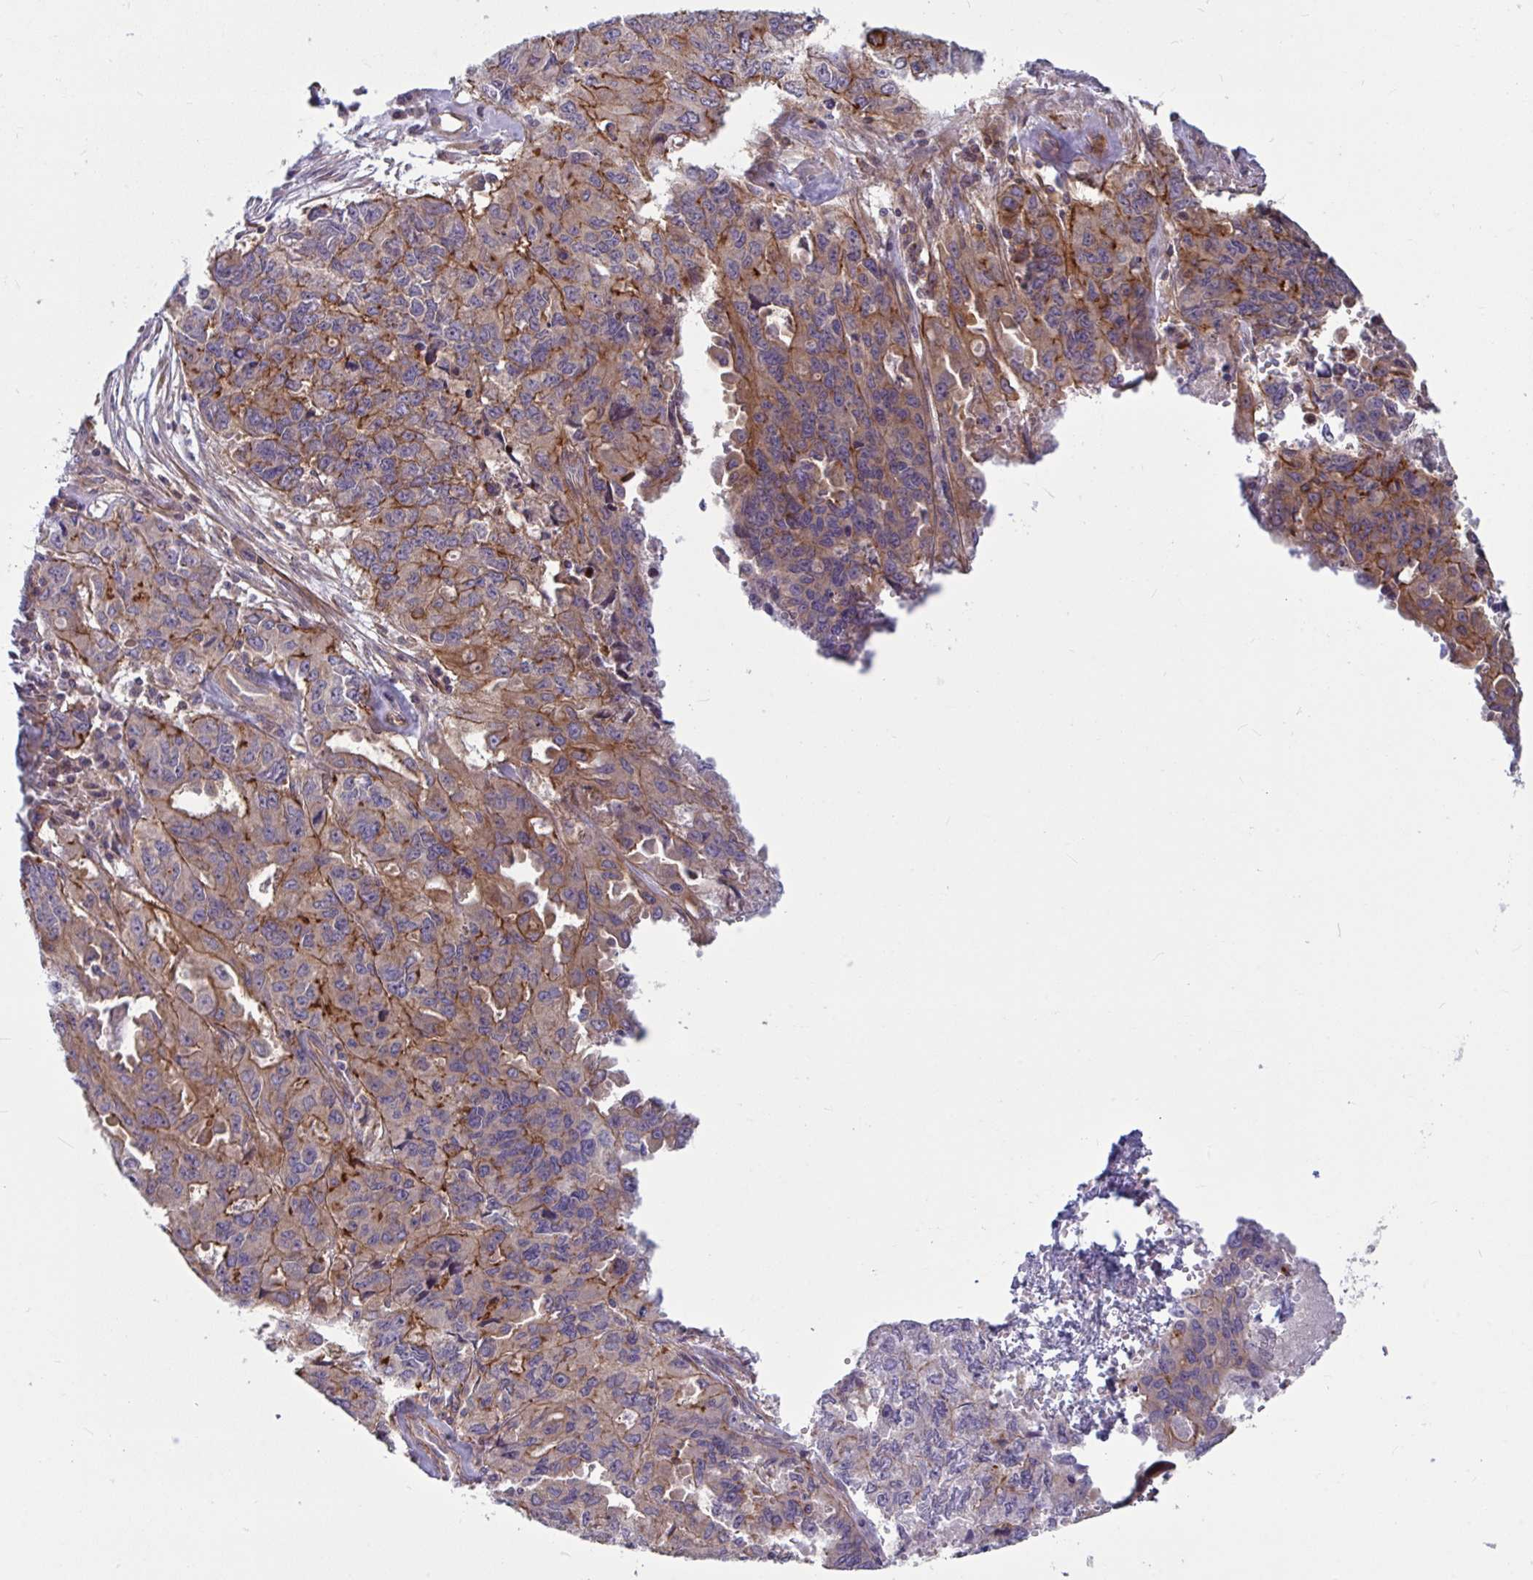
{"staining": {"intensity": "weak", "quantity": "25%-75%", "location": "cytoplasmic/membranous"}, "tissue": "endometrial cancer", "cell_type": "Tumor cells", "image_type": "cancer", "snomed": [{"axis": "morphology", "description": "Adenocarcinoma, NOS"}, {"axis": "topography", "description": "Uterus"}], "caption": "Immunohistochemistry staining of endometrial cancer (adenocarcinoma), which shows low levels of weak cytoplasmic/membranous staining in about 25%-75% of tumor cells indicating weak cytoplasmic/membranous protein expression. The staining was performed using DAB (3,3'-diaminobenzidine) (brown) for protein detection and nuclei were counterstained in hematoxylin (blue).", "gene": "TANK", "patient": {"sex": "female", "age": 79}}